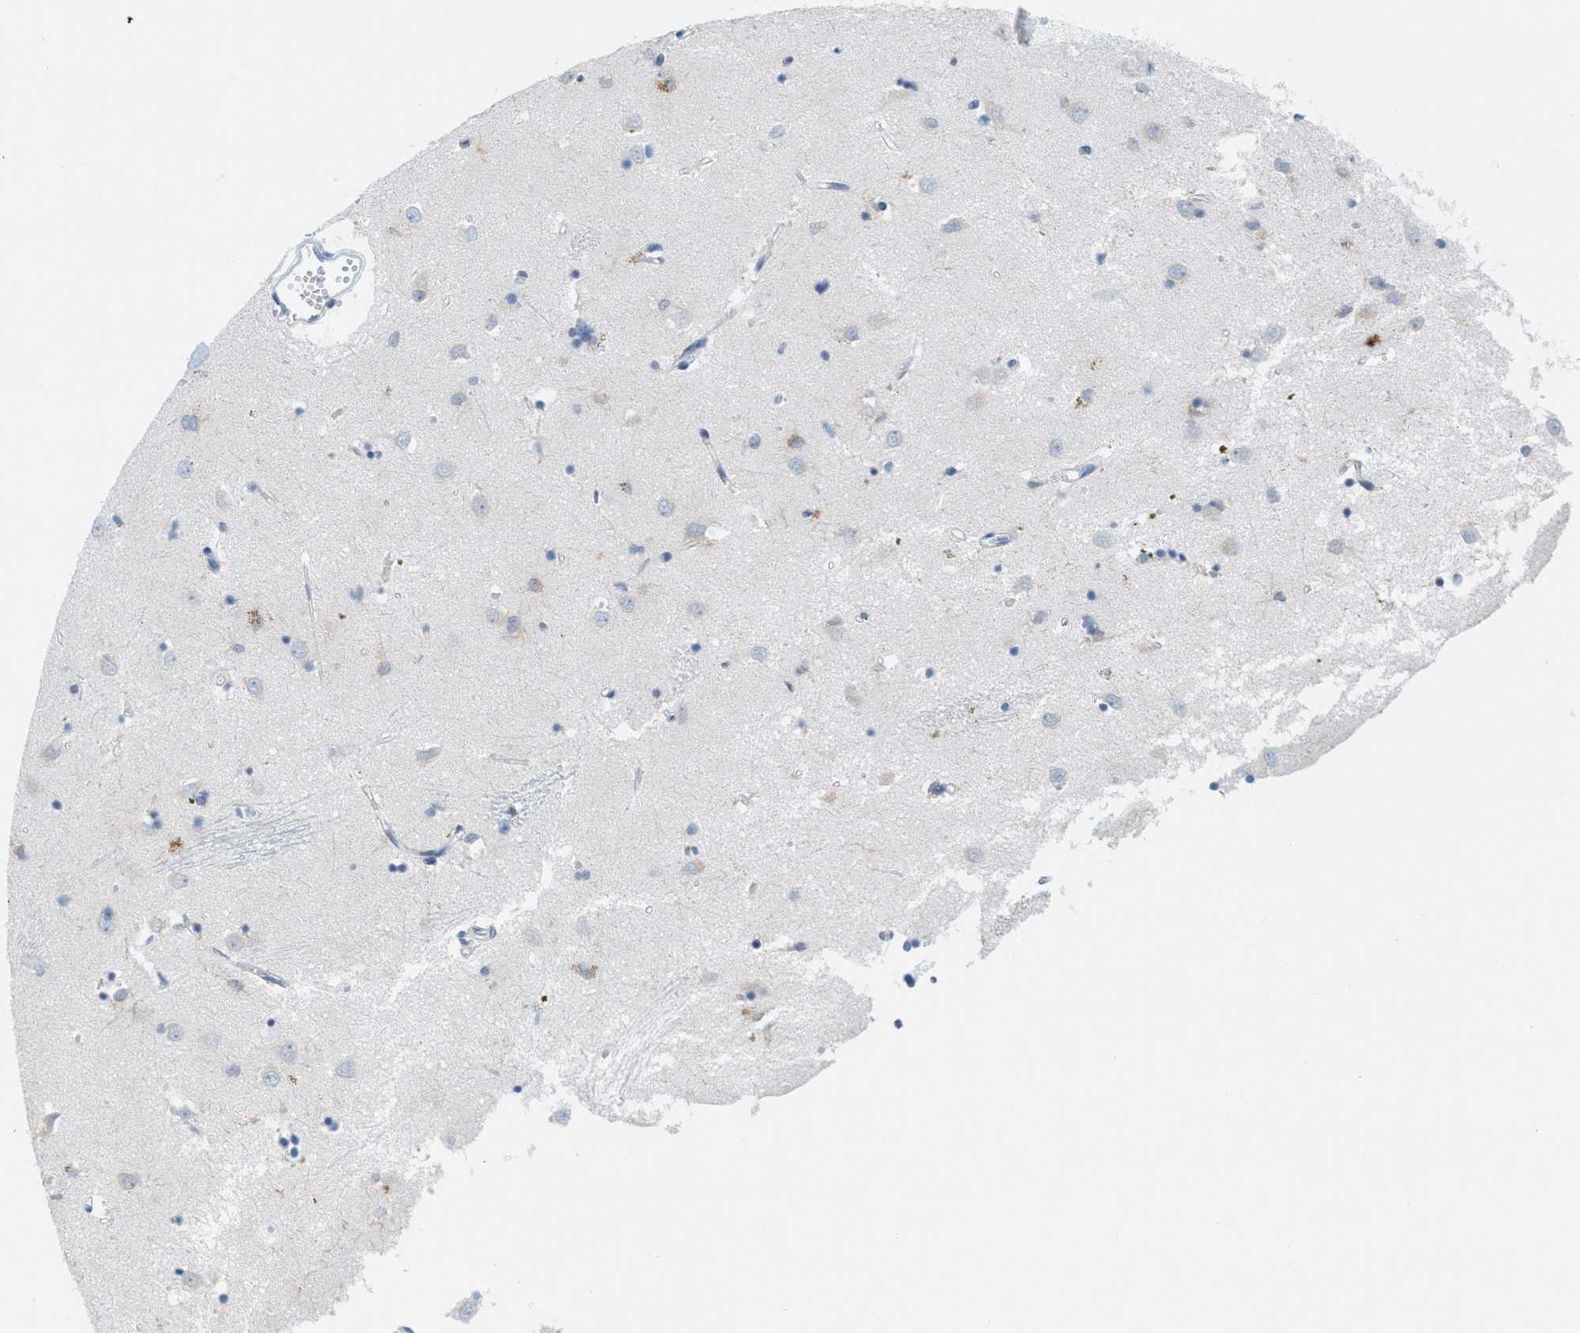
{"staining": {"intensity": "negative", "quantity": "none", "location": "none"}, "tissue": "caudate", "cell_type": "Glial cells", "image_type": "normal", "snomed": [{"axis": "morphology", "description": "Normal tissue, NOS"}, {"axis": "topography", "description": "Lateral ventricle wall"}], "caption": "Human caudate stained for a protein using immunohistochemistry shows no positivity in glial cells.", "gene": "TEX264", "patient": {"sex": "female", "age": 19}}